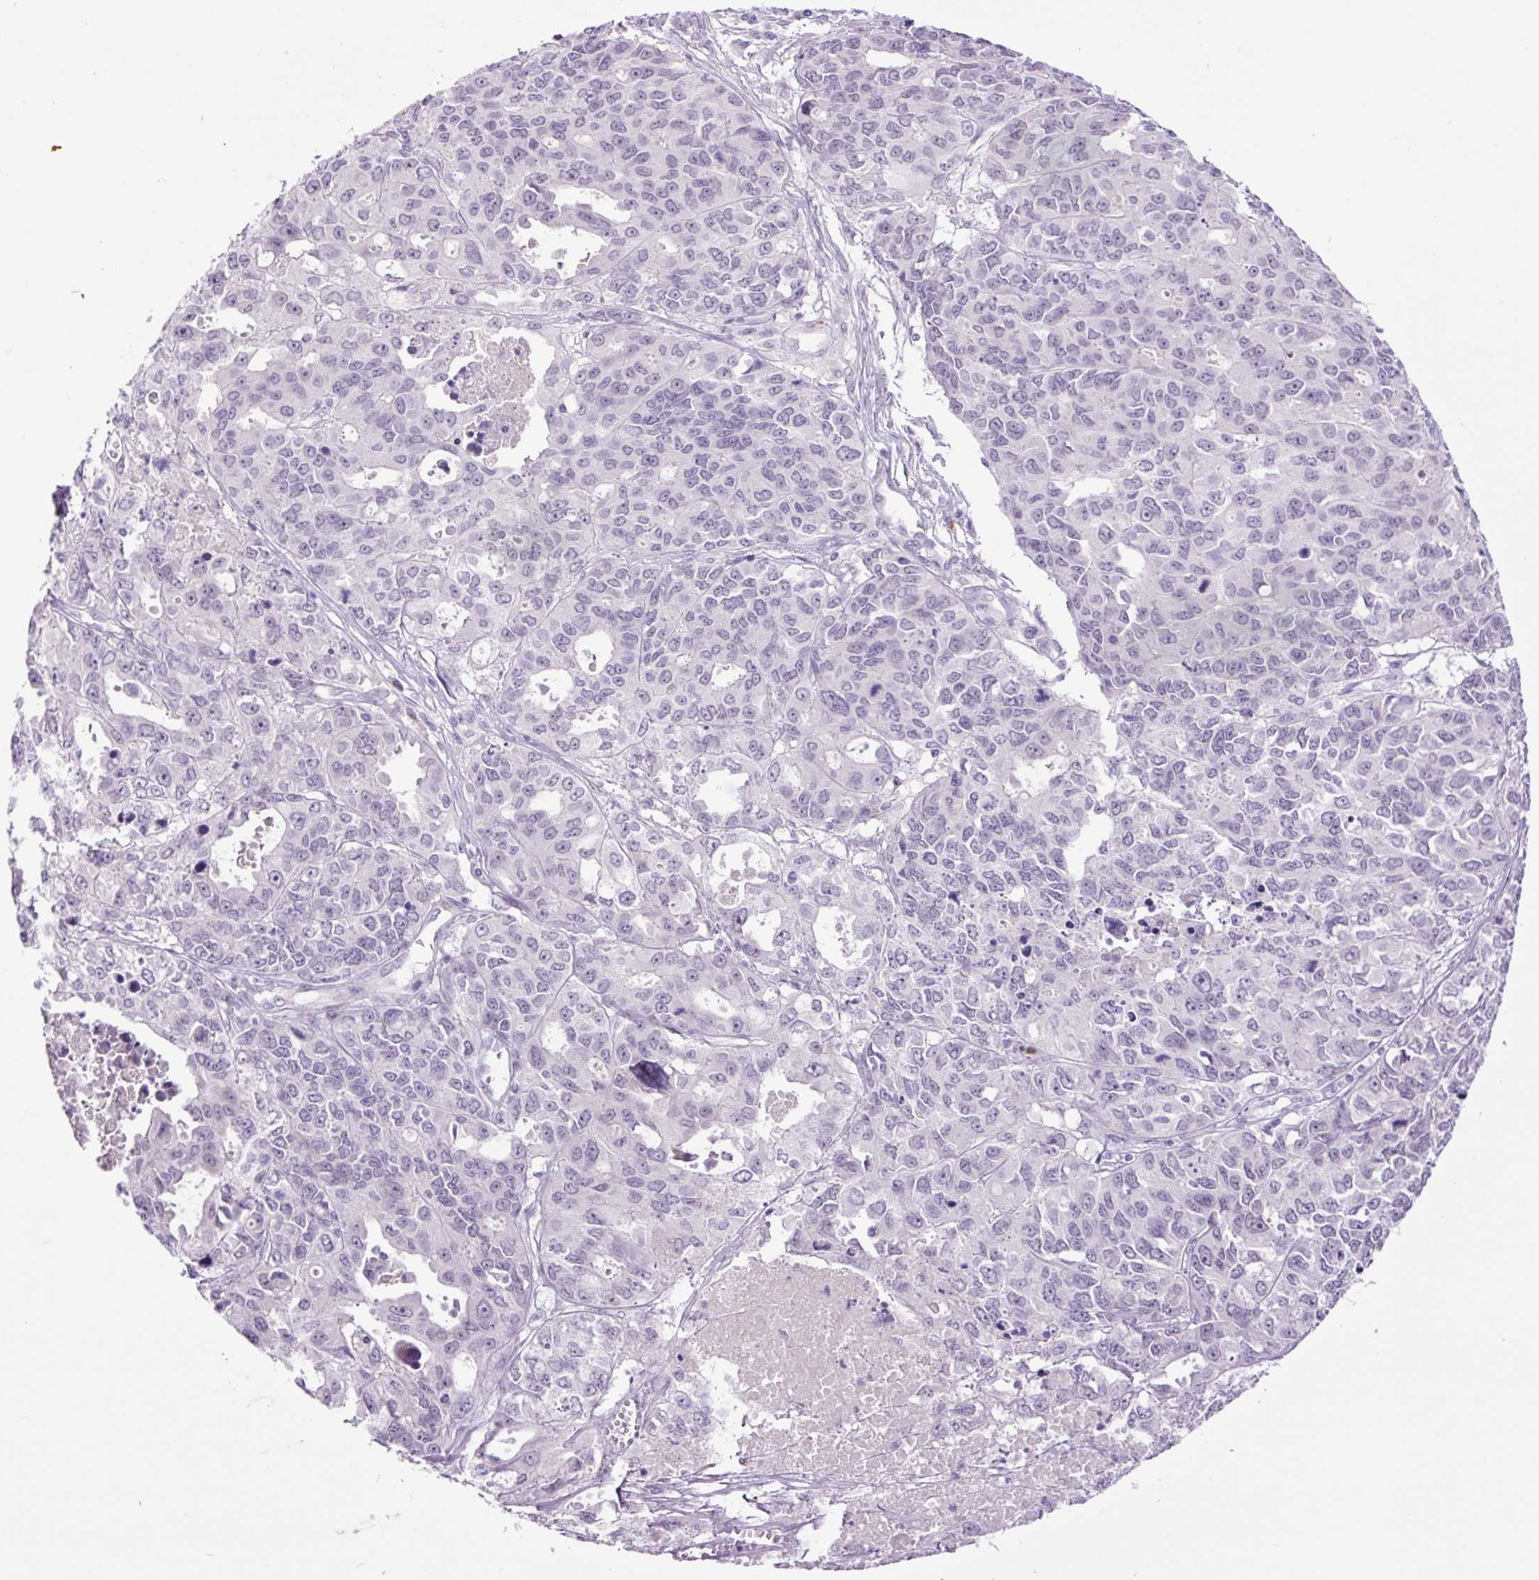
{"staining": {"intensity": "negative", "quantity": "none", "location": "none"}, "tissue": "endometrial cancer", "cell_type": "Tumor cells", "image_type": "cancer", "snomed": [{"axis": "morphology", "description": "Adenocarcinoma, NOS"}, {"axis": "topography", "description": "Uterus"}], "caption": "Tumor cells are negative for brown protein staining in adenocarcinoma (endometrial).", "gene": "MFSD3", "patient": {"sex": "female", "age": 79}}